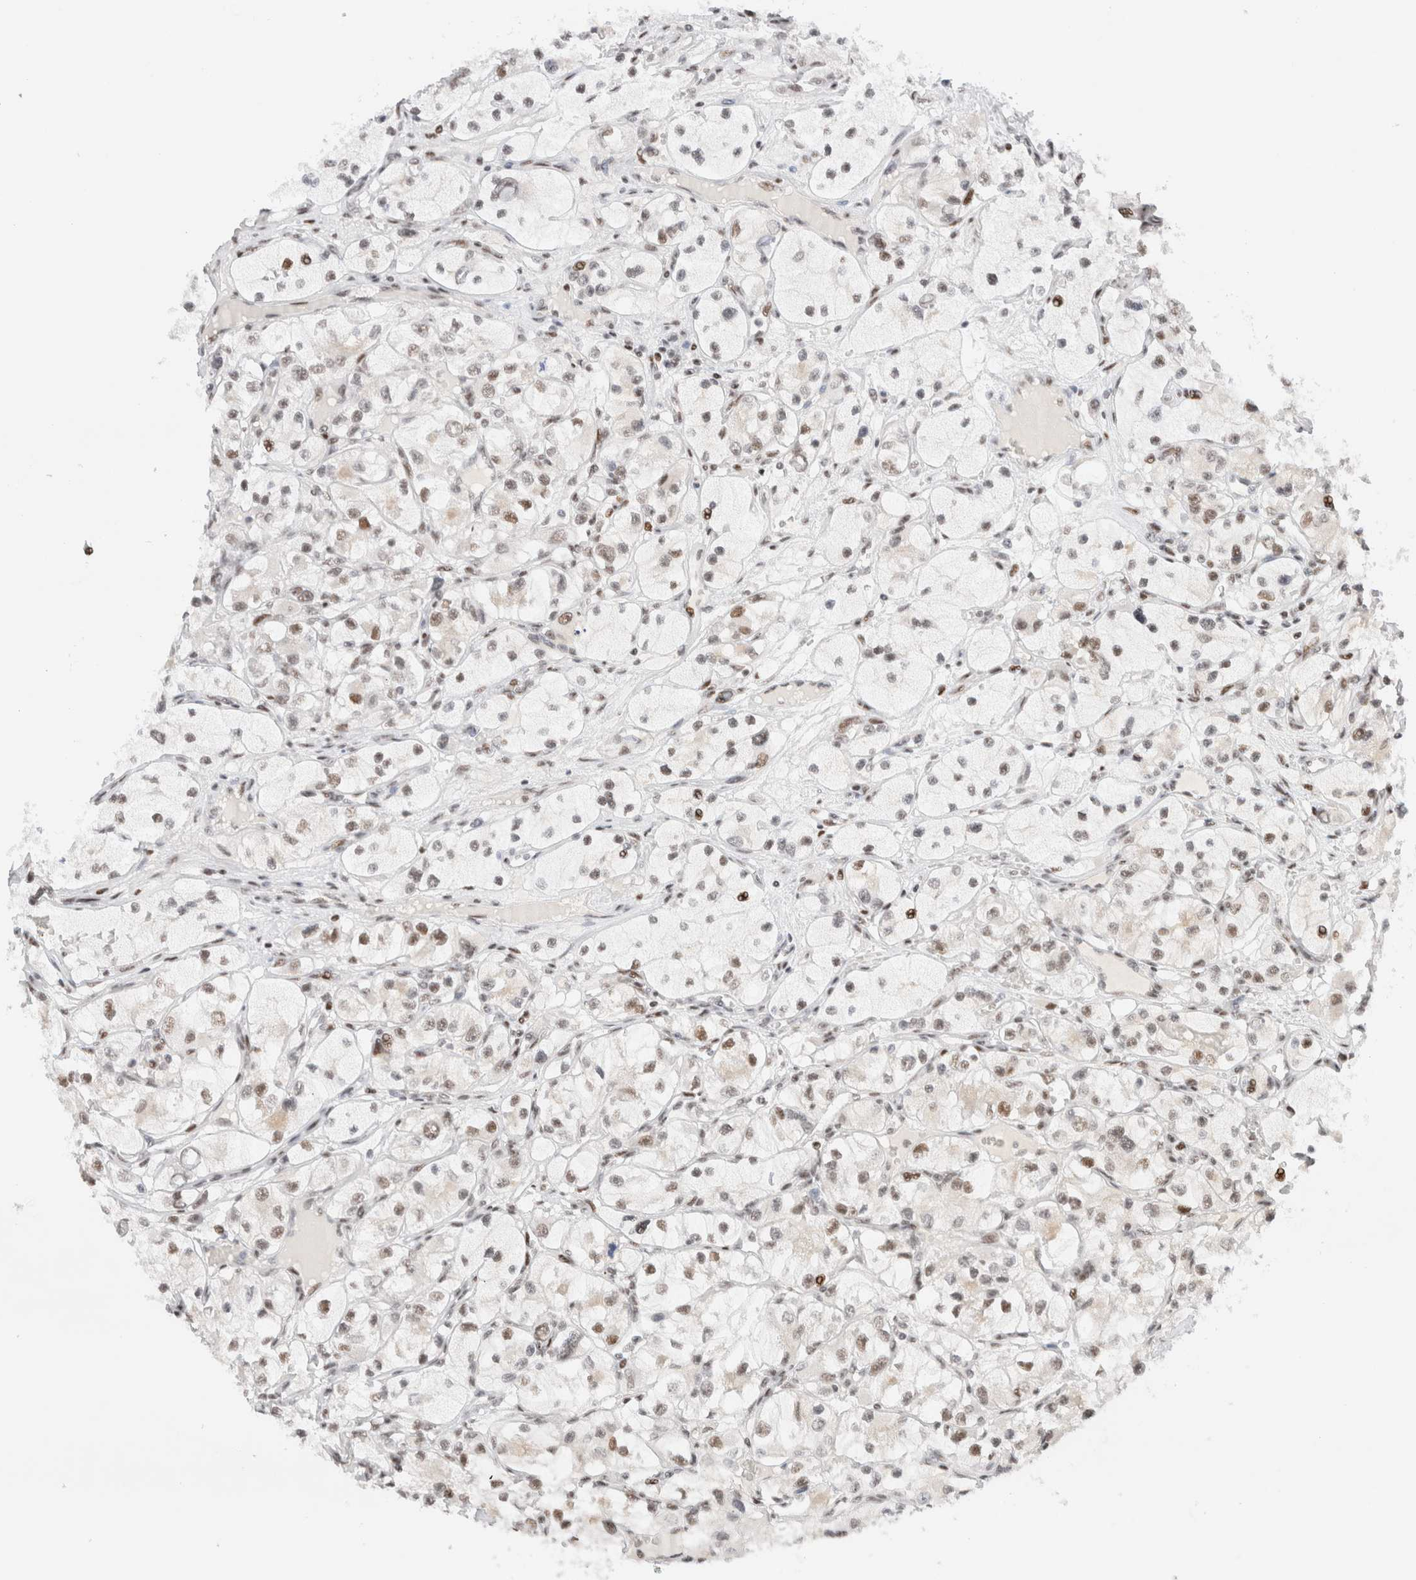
{"staining": {"intensity": "weak", "quantity": ">75%", "location": "nuclear"}, "tissue": "renal cancer", "cell_type": "Tumor cells", "image_type": "cancer", "snomed": [{"axis": "morphology", "description": "Adenocarcinoma, NOS"}, {"axis": "topography", "description": "Kidney"}], "caption": "Renal cancer stained for a protein exhibits weak nuclear positivity in tumor cells.", "gene": "ZNF282", "patient": {"sex": "female", "age": 57}}